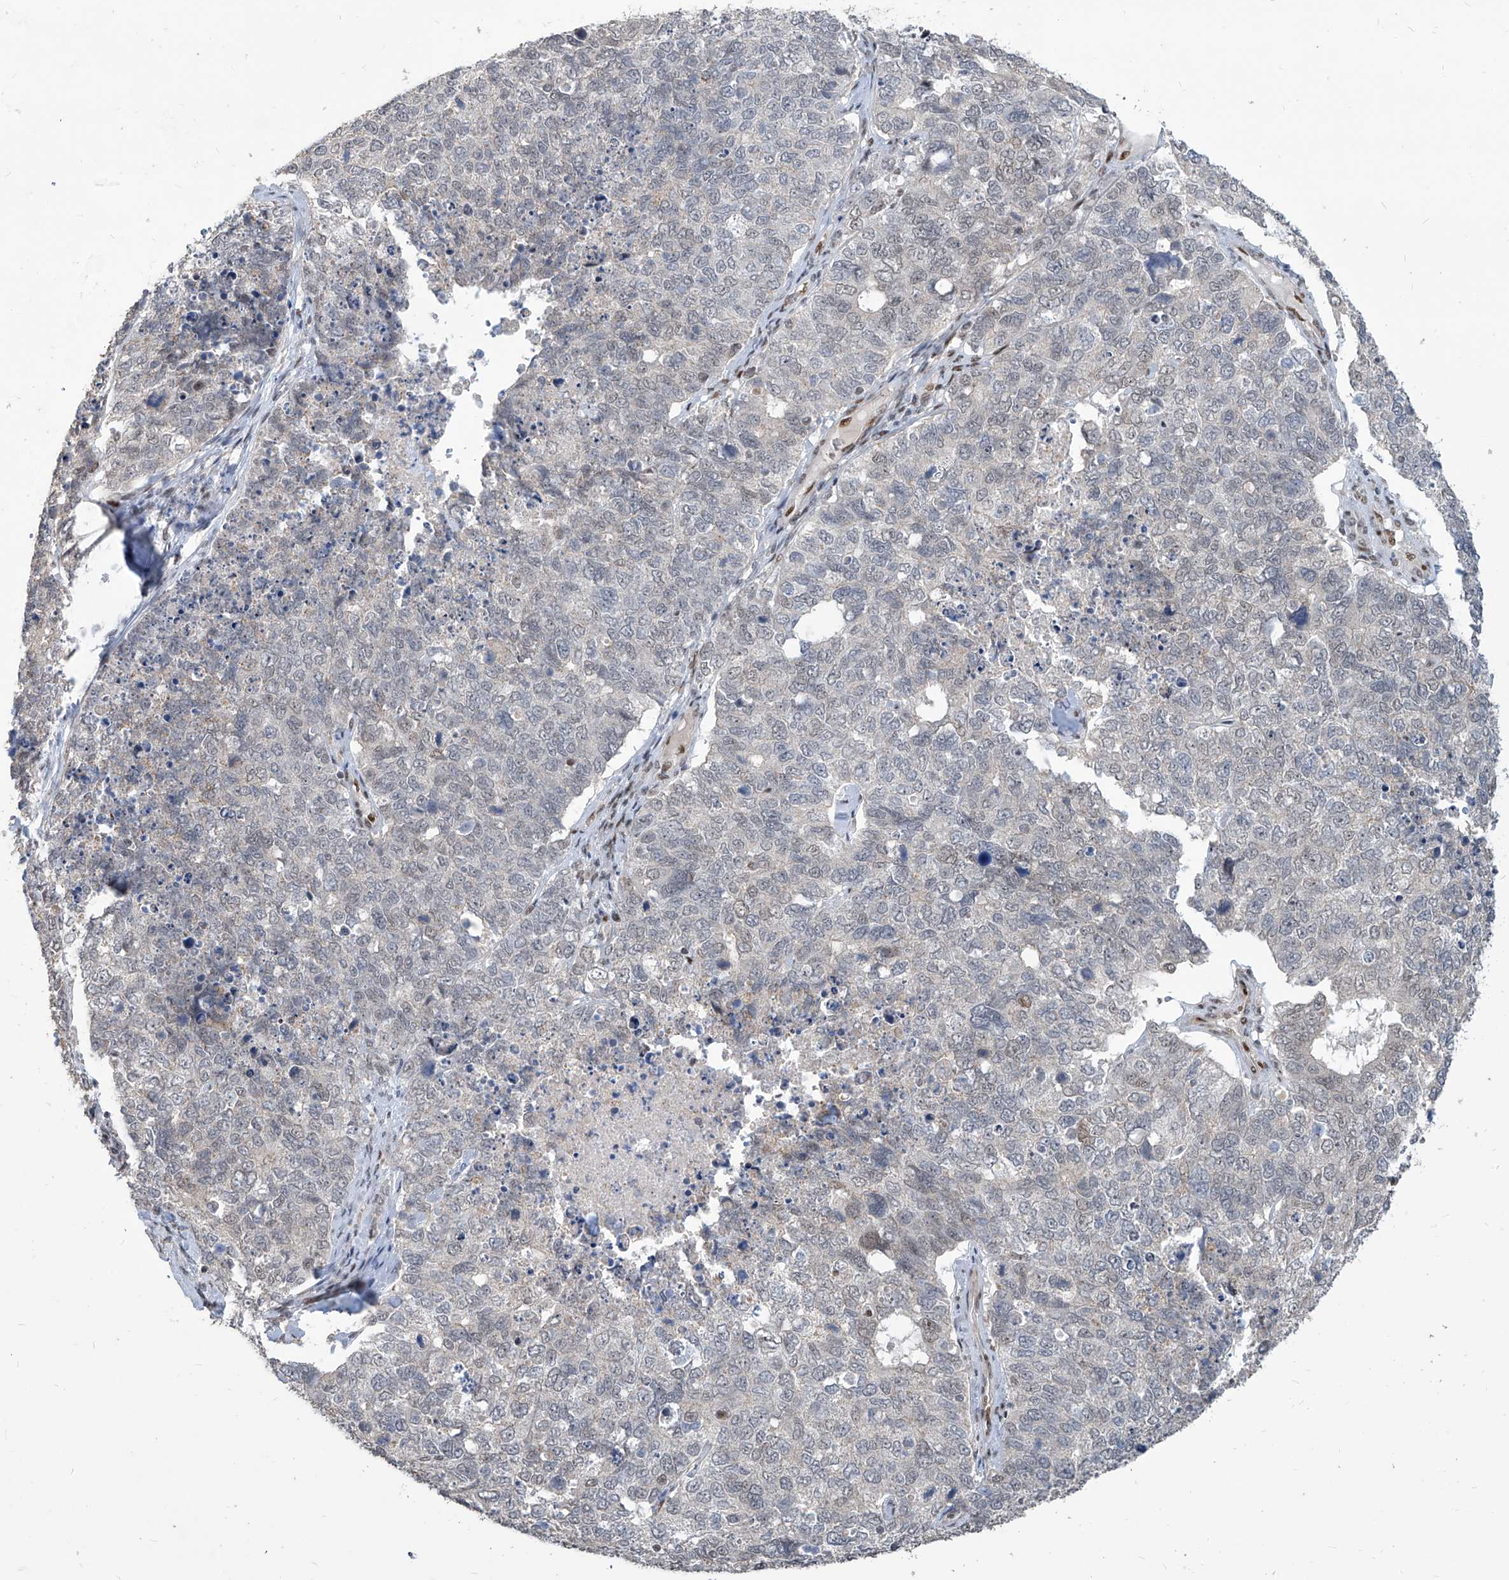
{"staining": {"intensity": "negative", "quantity": "none", "location": "none"}, "tissue": "cervical cancer", "cell_type": "Tumor cells", "image_type": "cancer", "snomed": [{"axis": "morphology", "description": "Squamous cell carcinoma, NOS"}, {"axis": "topography", "description": "Cervix"}], "caption": "Protein analysis of squamous cell carcinoma (cervical) demonstrates no significant expression in tumor cells. (Immunohistochemistry (ihc), brightfield microscopy, high magnification).", "gene": "IRF2", "patient": {"sex": "female", "age": 63}}